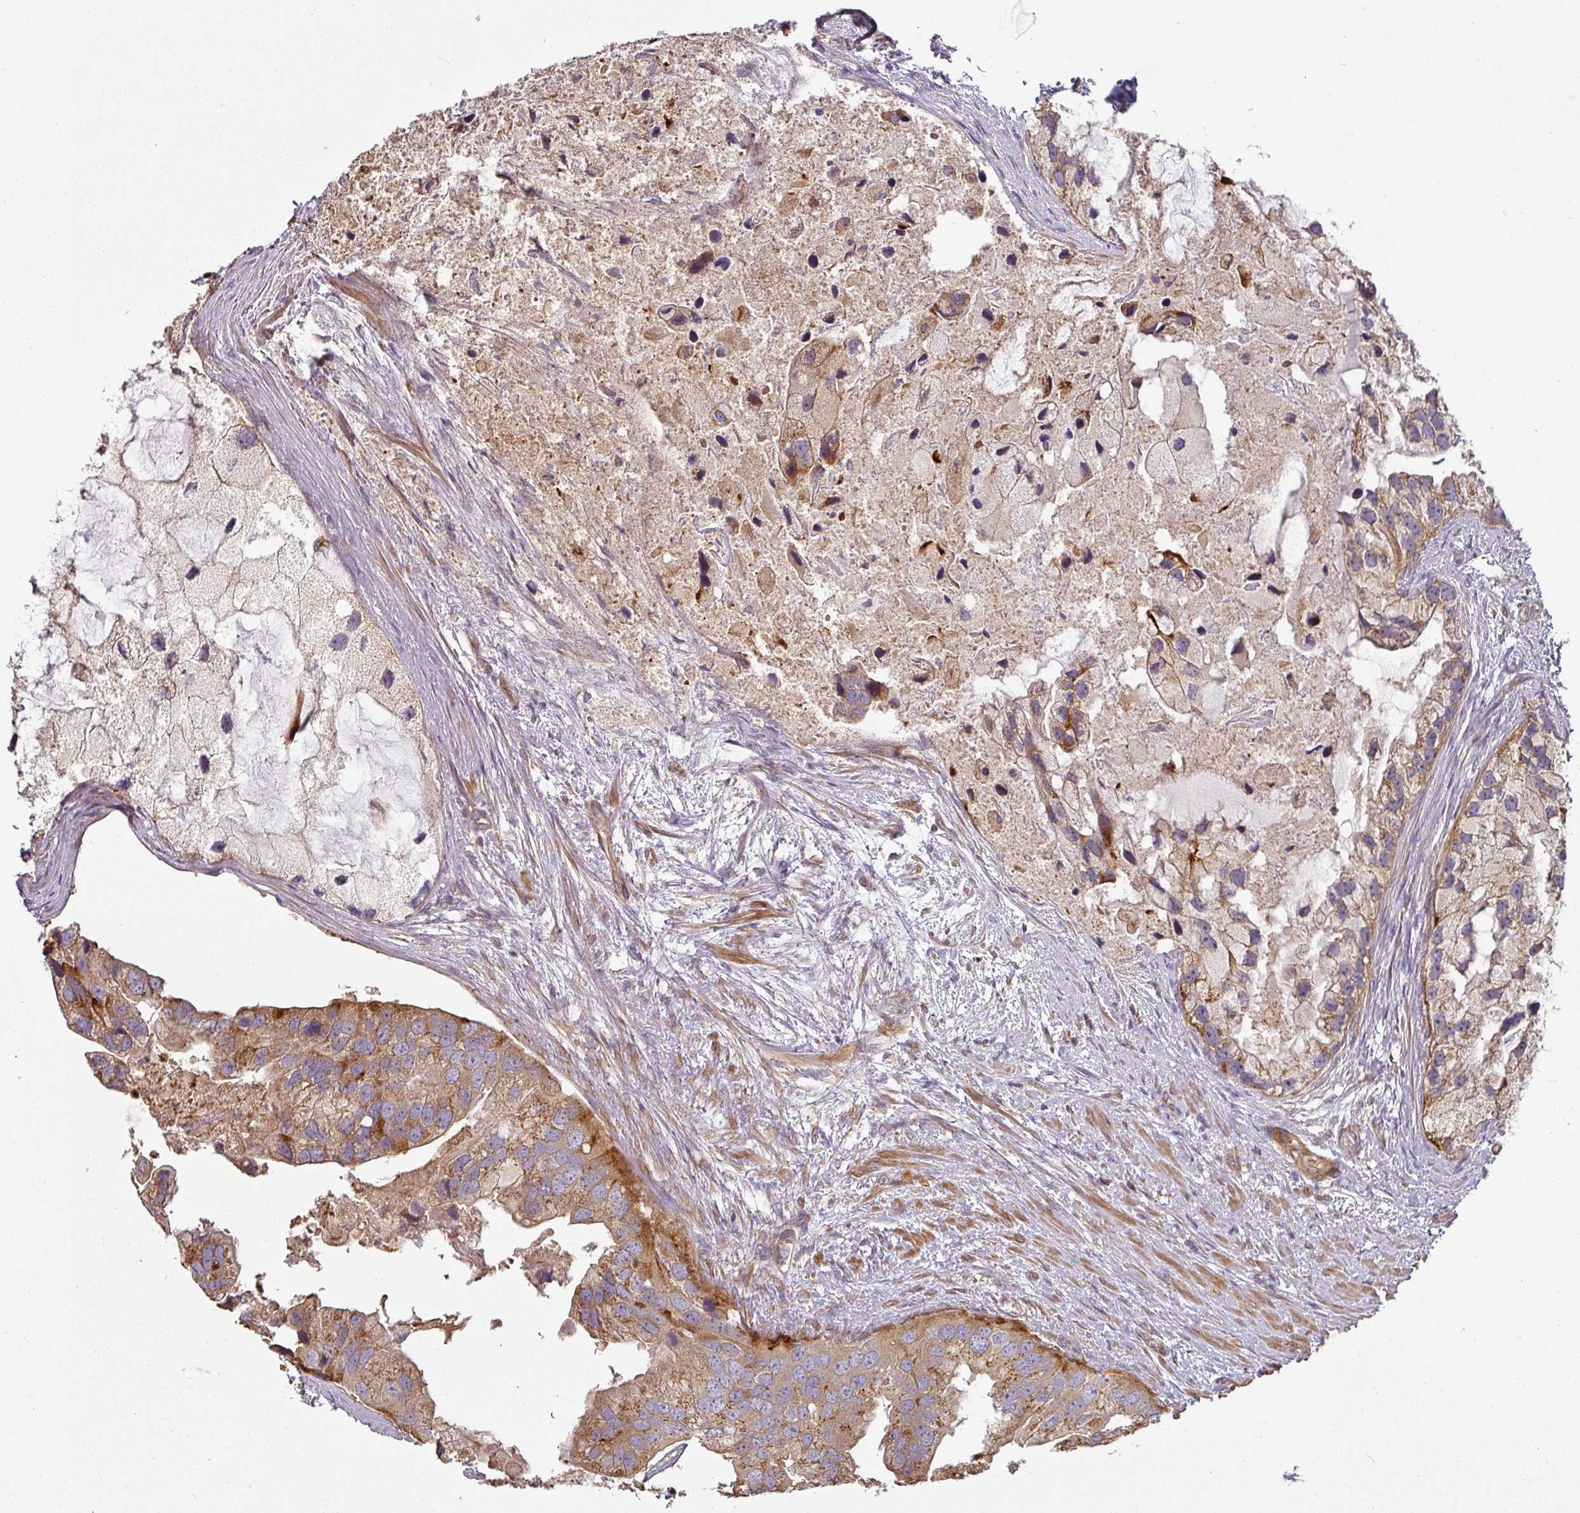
{"staining": {"intensity": "moderate", "quantity": "25%-75%", "location": "cytoplasmic/membranous"}, "tissue": "prostate cancer", "cell_type": "Tumor cells", "image_type": "cancer", "snomed": [{"axis": "morphology", "description": "Adenocarcinoma, High grade"}, {"axis": "topography", "description": "Prostate"}], "caption": "Moderate cytoplasmic/membranous positivity is appreciated in about 25%-75% of tumor cells in high-grade adenocarcinoma (prostate). Using DAB (brown) and hematoxylin (blue) stains, captured at high magnification using brightfield microscopy.", "gene": "SIK1", "patient": {"sex": "male", "age": 62}}